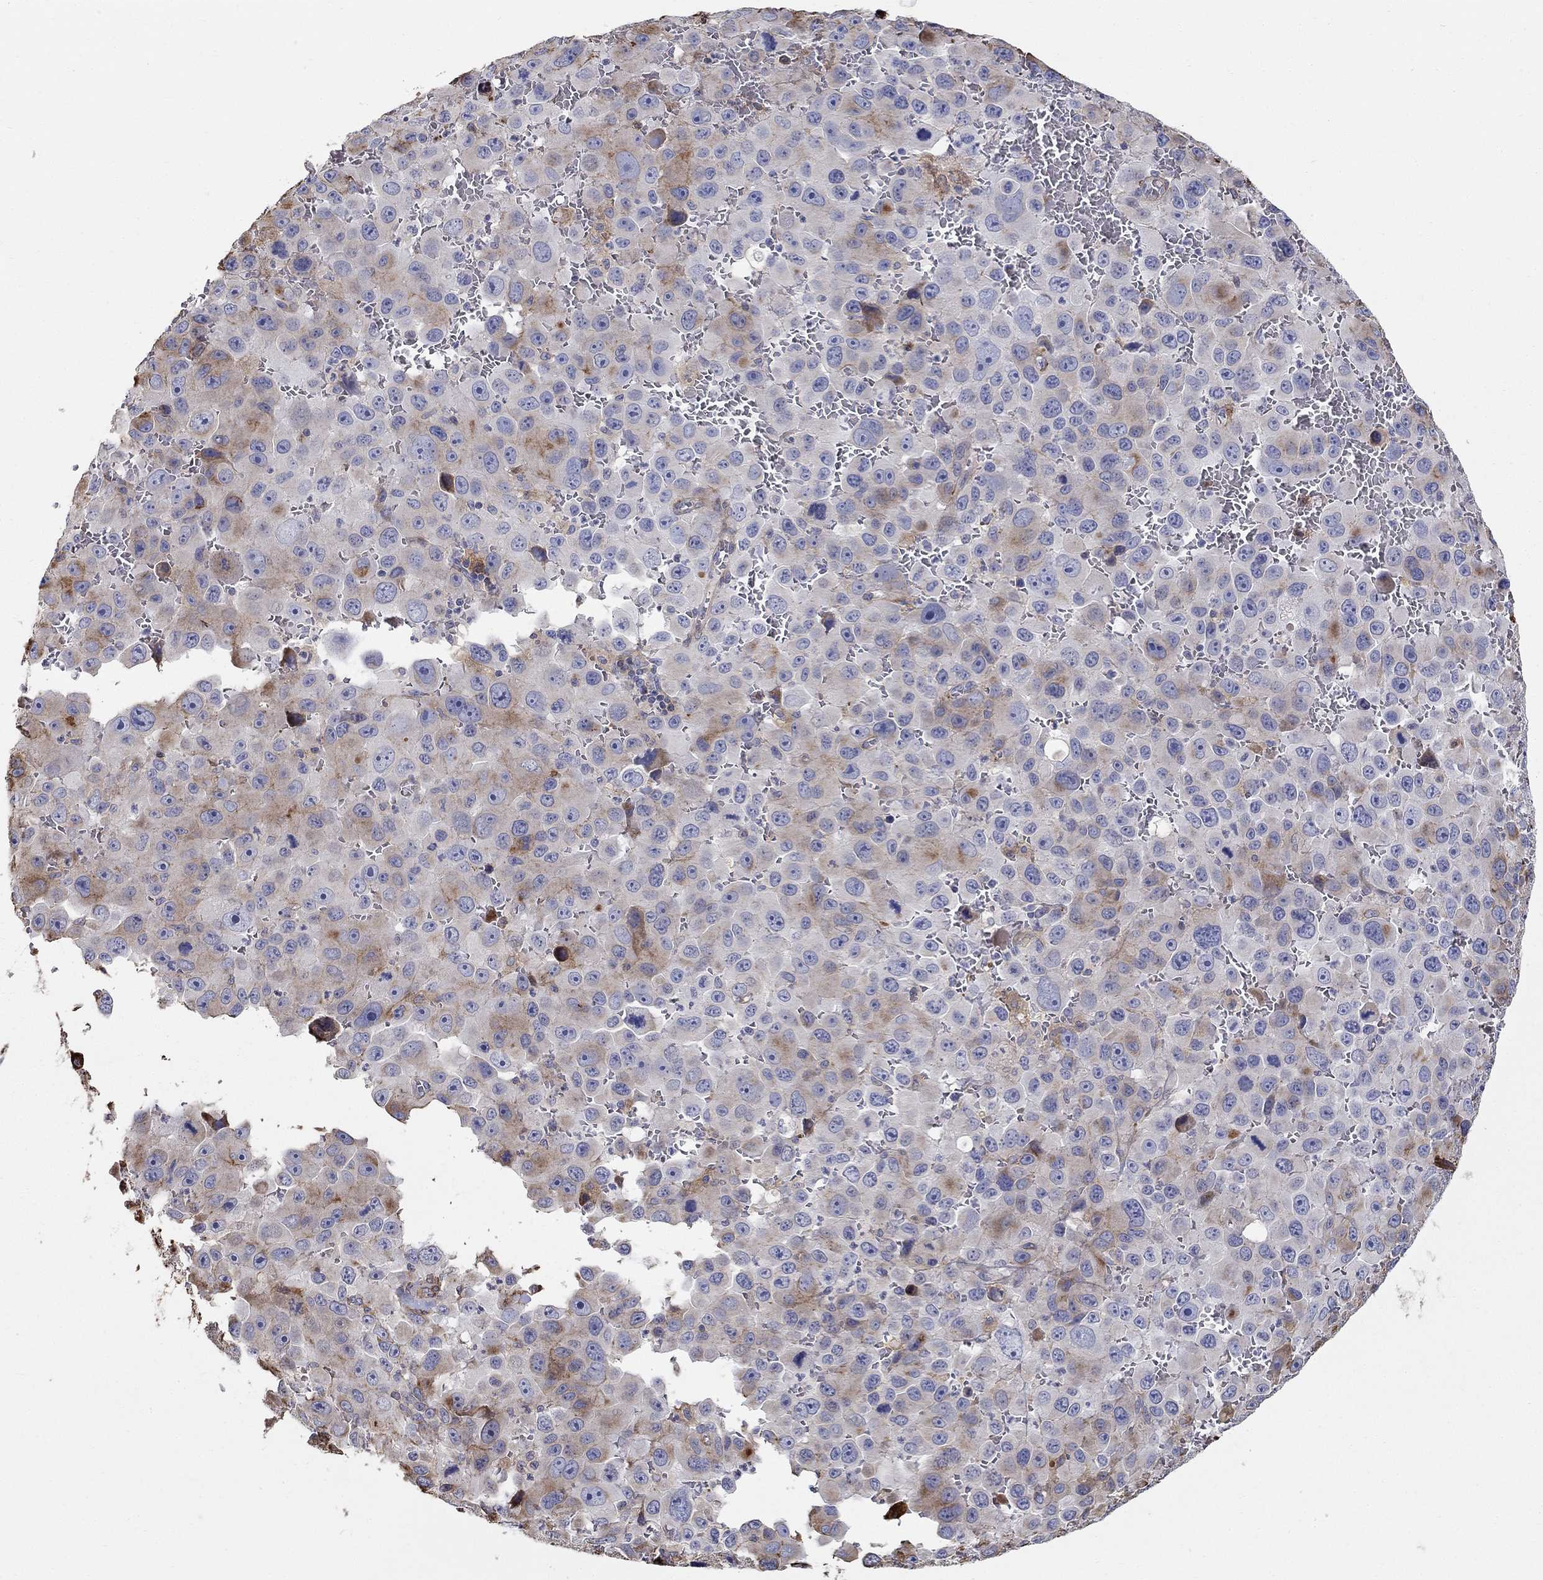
{"staining": {"intensity": "weak", "quantity": "<25%", "location": "cytoplasmic/membranous"}, "tissue": "melanoma", "cell_type": "Tumor cells", "image_type": "cancer", "snomed": [{"axis": "morphology", "description": "Malignant melanoma, NOS"}, {"axis": "topography", "description": "Skin"}], "caption": "DAB immunohistochemical staining of melanoma demonstrates no significant staining in tumor cells.", "gene": "NPHP1", "patient": {"sex": "female", "age": 91}}